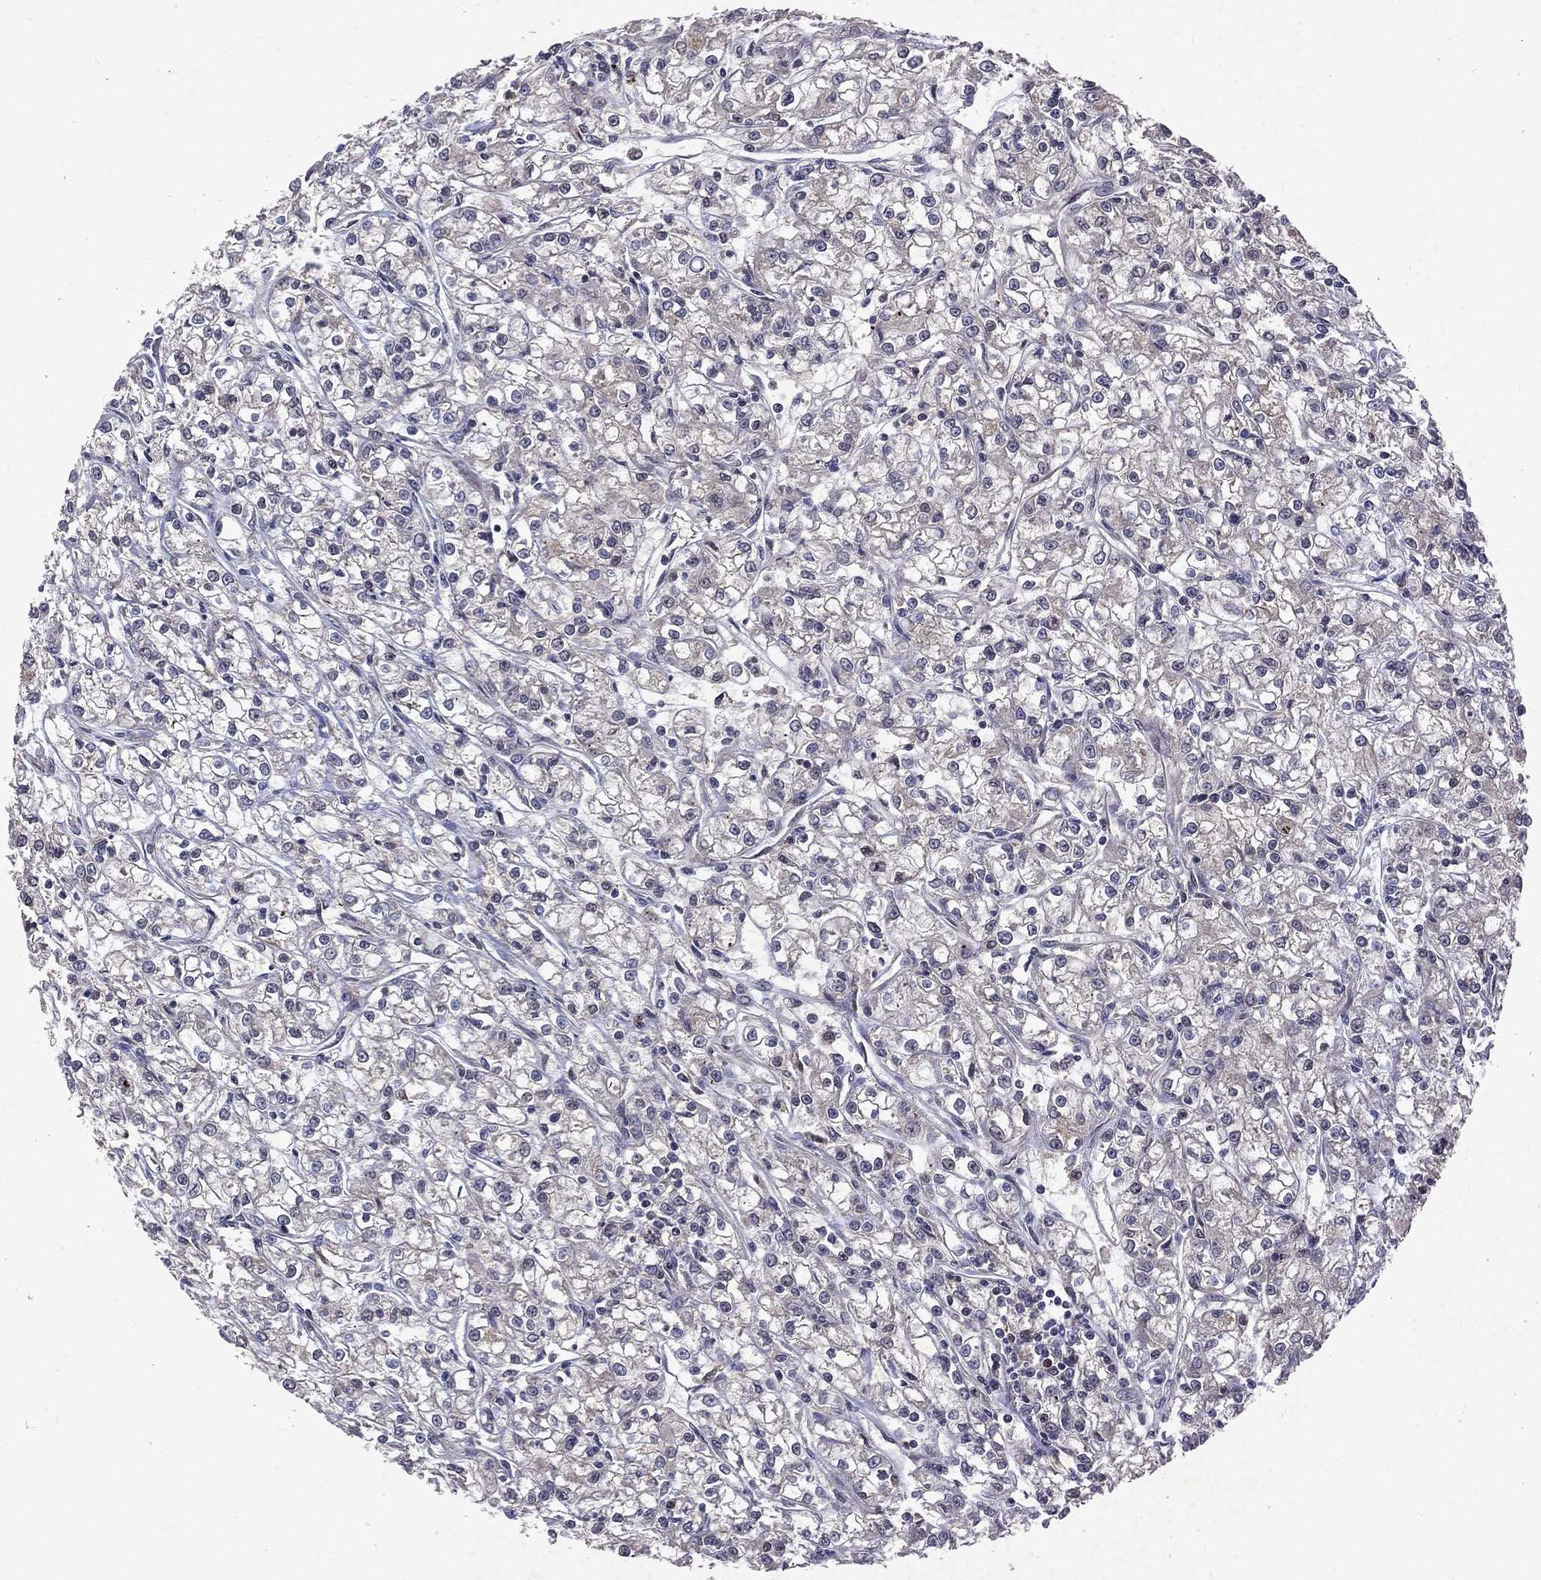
{"staining": {"intensity": "negative", "quantity": "none", "location": "none"}, "tissue": "renal cancer", "cell_type": "Tumor cells", "image_type": "cancer", "snomed": [{"axis": "morphology", "description": "Adenocarcinoma, NOS"}, {"axis": "topography", "description": "Kidney"}], "caption": "Adenocarcinoma (renal) stained for a protein using immunohistochemistry (IHC) demonstrates no positivity tumor cells.", "gene": "MTAP", "patient": {"sex": "female", "age": 59}}